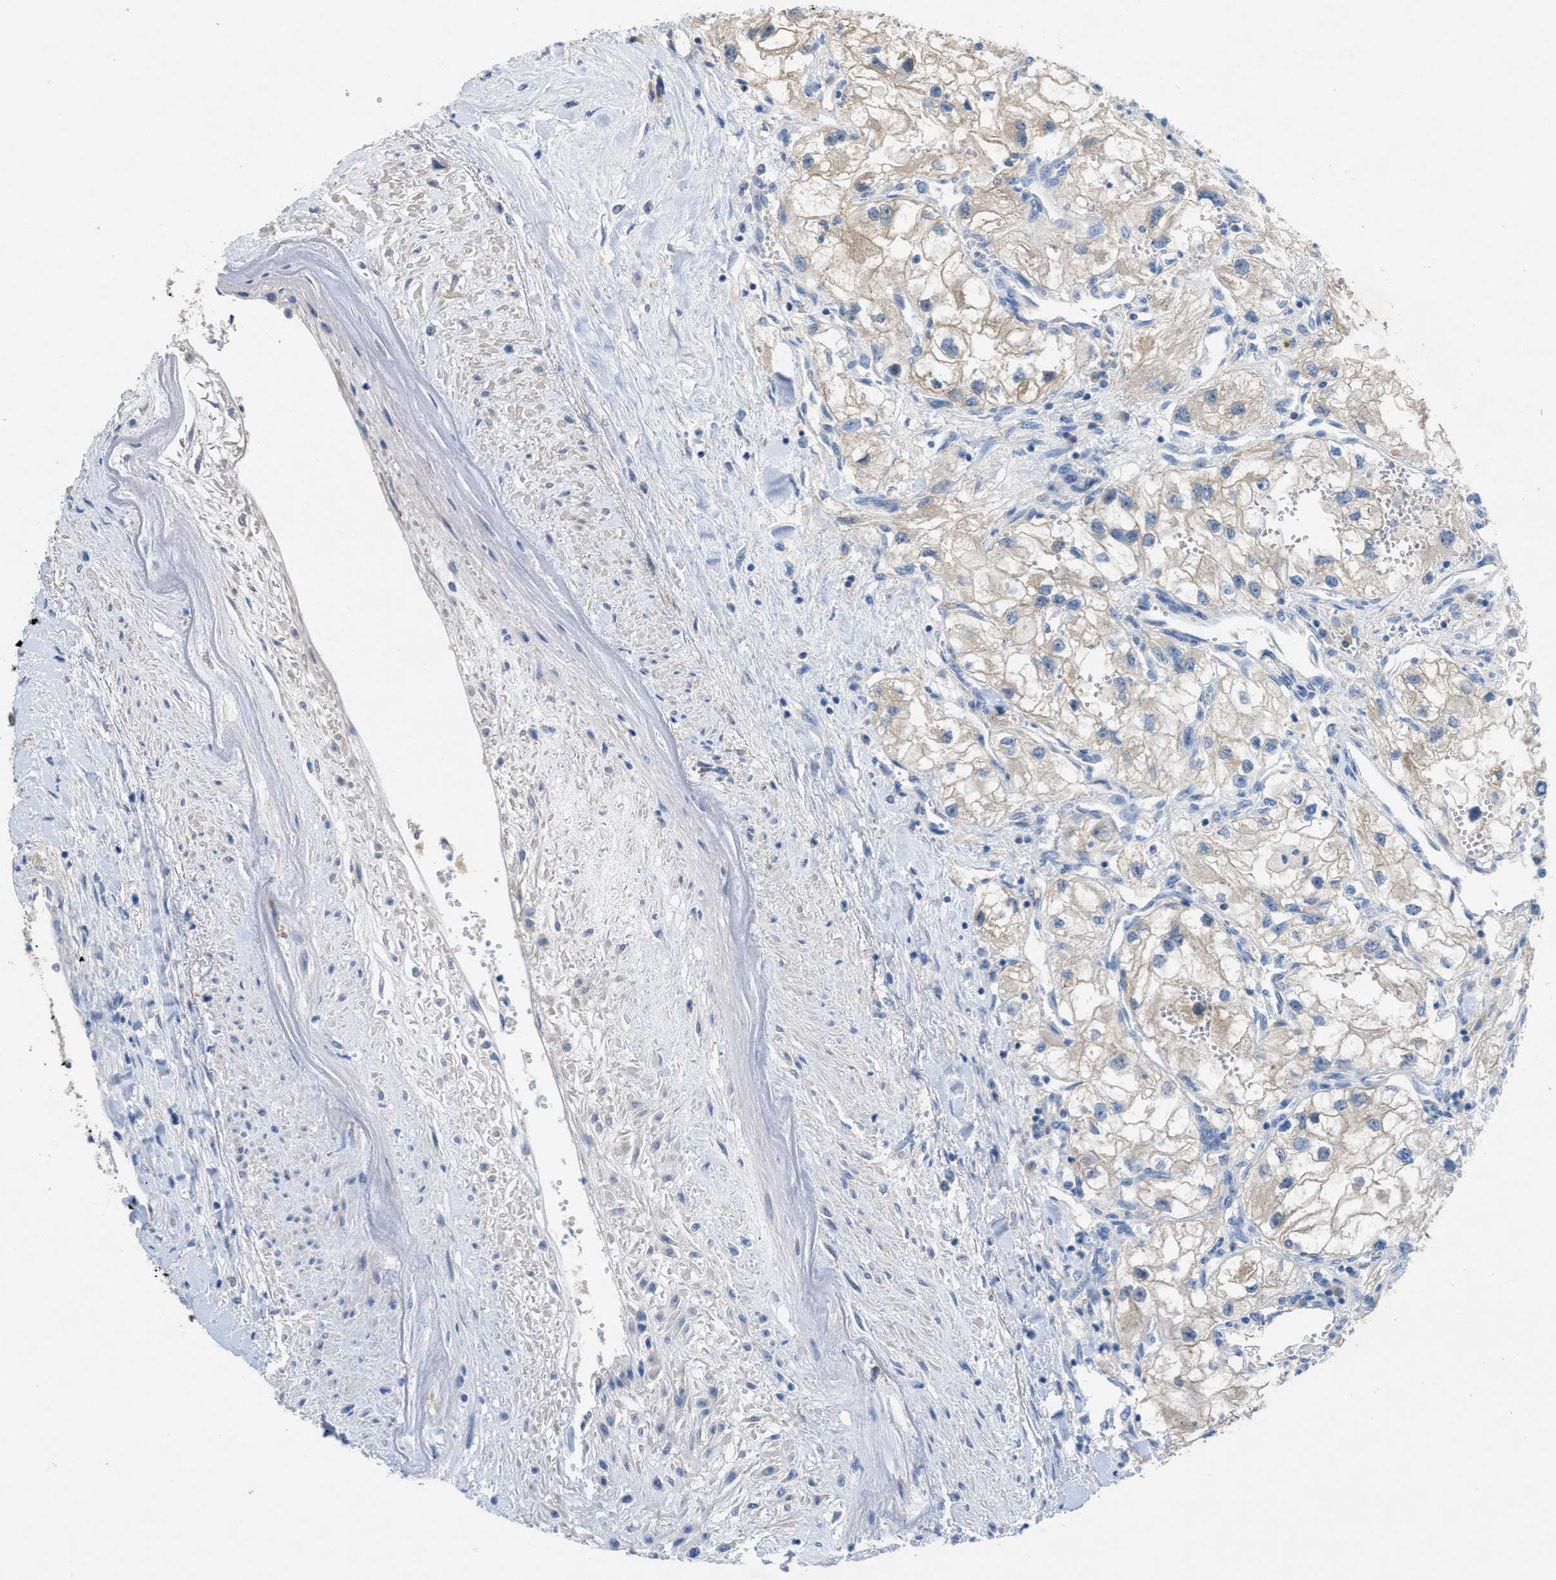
{"staining": {"intensity": "weak", "quantity": "<25%", "location": "cytoplasmic/membranous"}, "tissue": "renal cancer", "cell_type": "Tumor cells", "image_type": "cancer", "snomed": [{"axis": "morphology", "description": "Adenocarcinoma, NOS"}, {"axis": "topography", "description": "Kidney"}], "caption": "Image shows no significant protein positivity in tumor cells of renal adenocarcinoma. (DAB immunohistochemistry visualized using brightfield microscopy, high magnification).", "gene": "UBA5", "patient": {"sex": "female", "age": 70}}